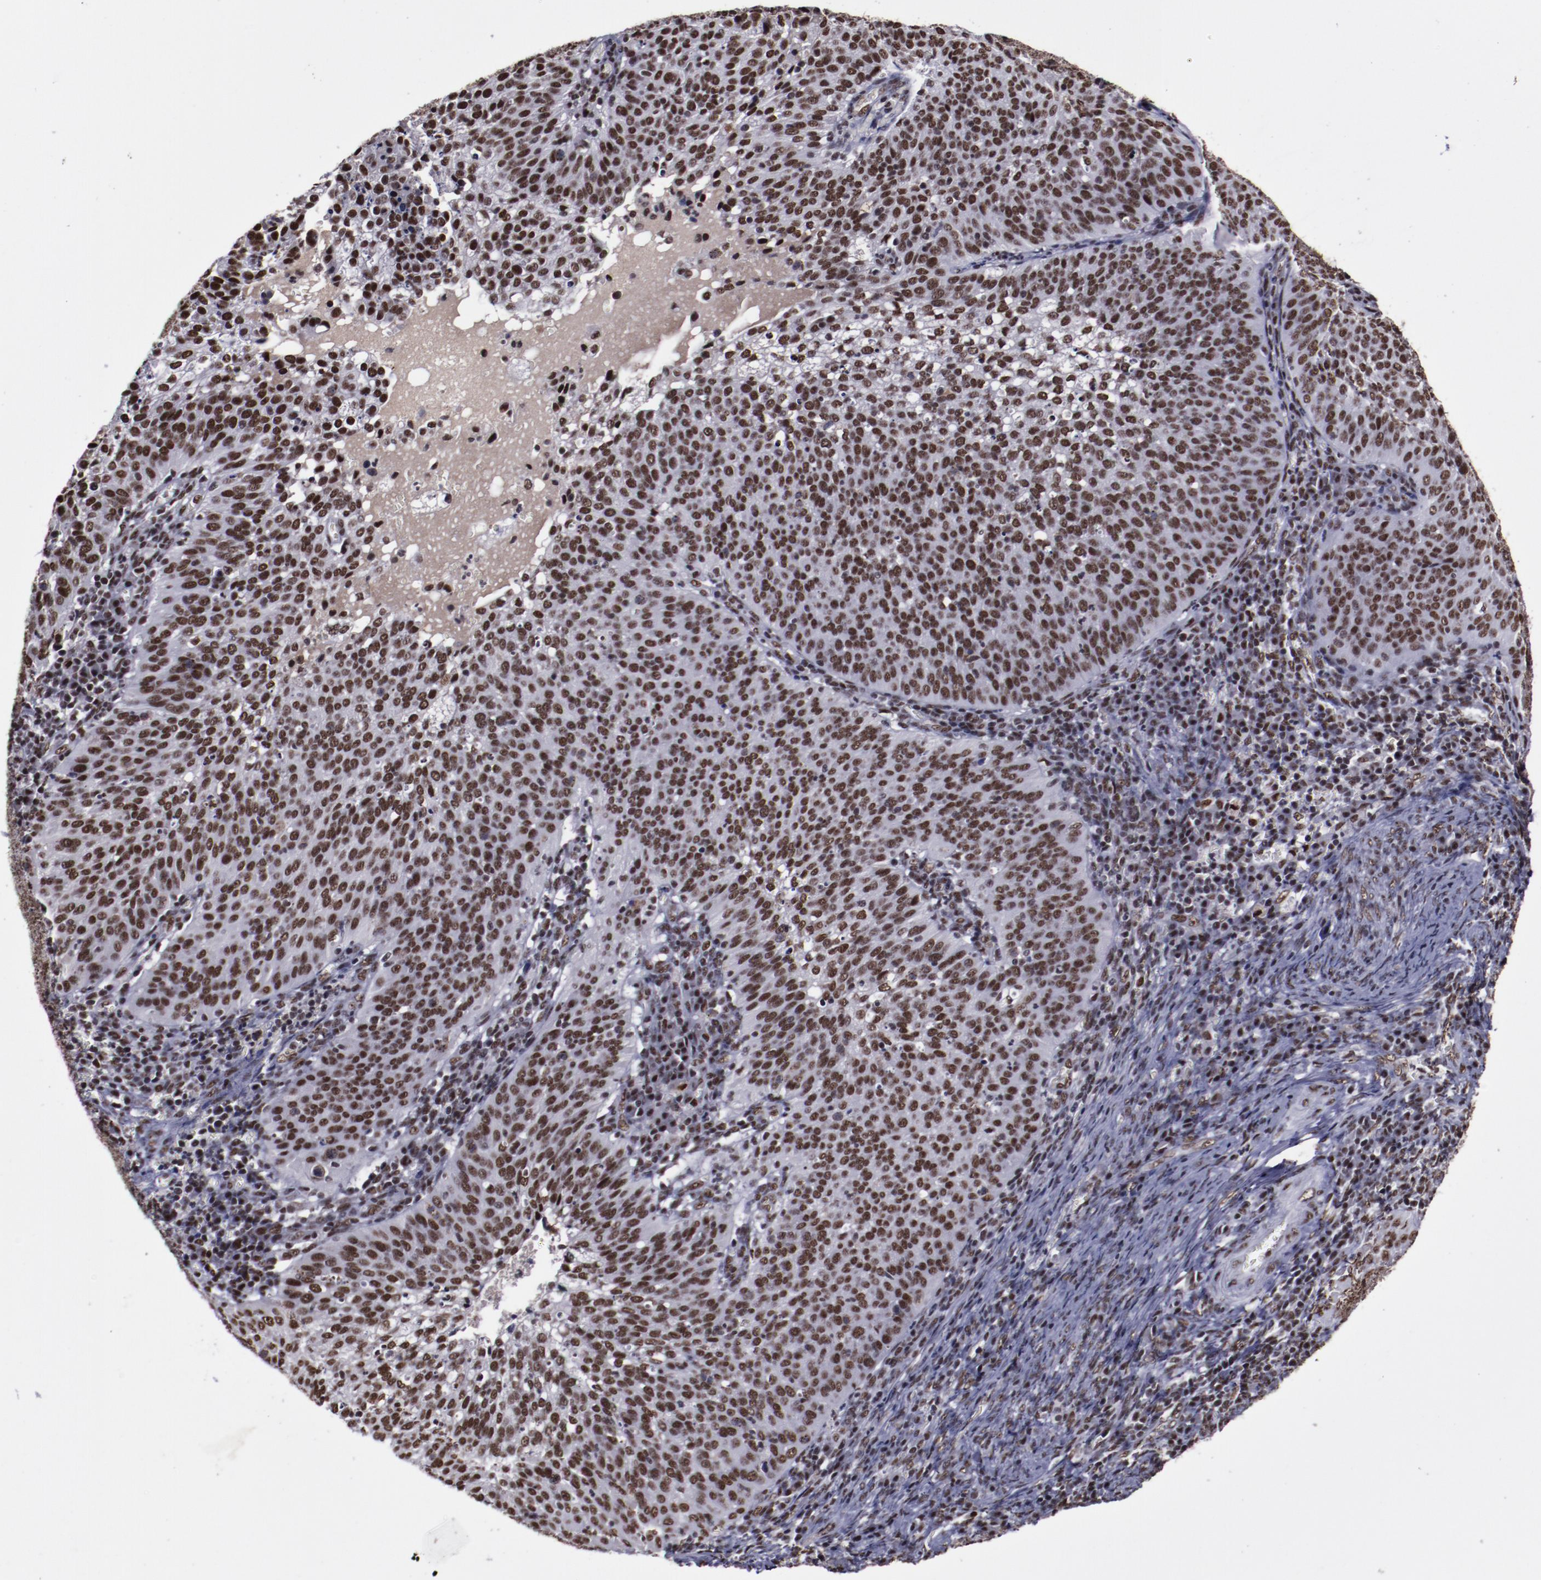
{"staining": {"intensity": "strong", "quantity": ">75%", "location": "nuclear"}, "tissue": "cervical cancer", "cell_type": "Tumor cells", "image_type": "cancer", "snomed": [{"axis": "morphology", "description": "Squamous cell carcinoma, NOS"}, {"axis": "topography", "description": "Cervix"}], "caption": "Tumor cells show high levels of strong nuclear staining in approximately >75% of cells in squamous cell carcinoma (cervical). The staining is performed using DAB brown chromogen to label protein expression. The nuclei are counter-stained blue using hematoxylin.", "gene": "ERH", "patient": {"sex": "female", "age": 39}}